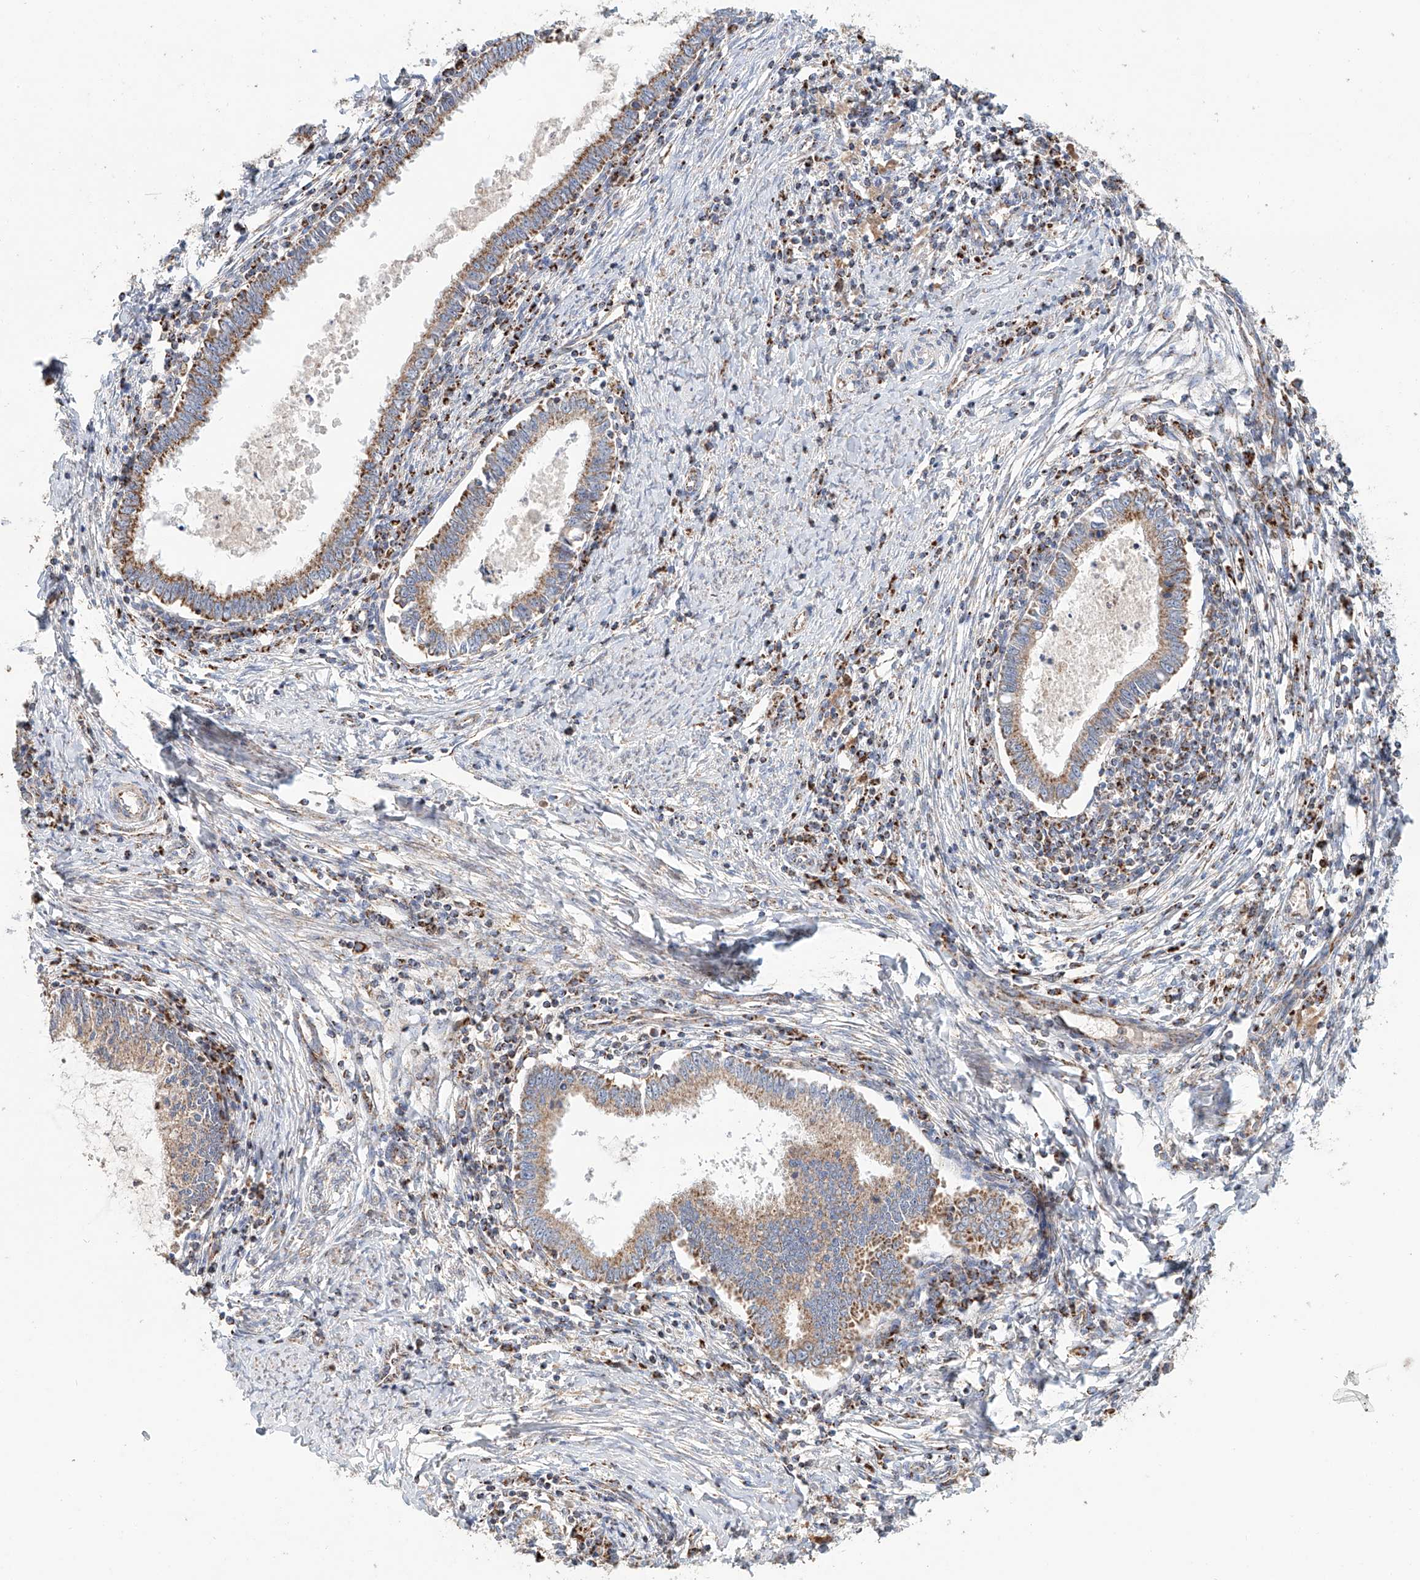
{"staining": {"intensity": "moderate", "quantity": ">75%", "location": "cytoplasmic/membranous"}, "tissue": "cervical cancer", "cell_type": "Tumor cells", "image_type": "cancer", "snomed": [{"axis": "morphology", "description": "Adenocarcinoma, NOS"}, {"axis": "topography", "description": "Cervix"}], "caption": "A high-resolution image shows IHC staining of cervical cancer, which reveals moderate cytoplasmic/membranous positivity in approximately >75% of tumor cells. (DAB (3,3'-diaminobenzidine) IHC, brown staining for protein, blue staining for nuclei).", "gene": "MCL1", "patient": {"sex": "female", "age": 36}}